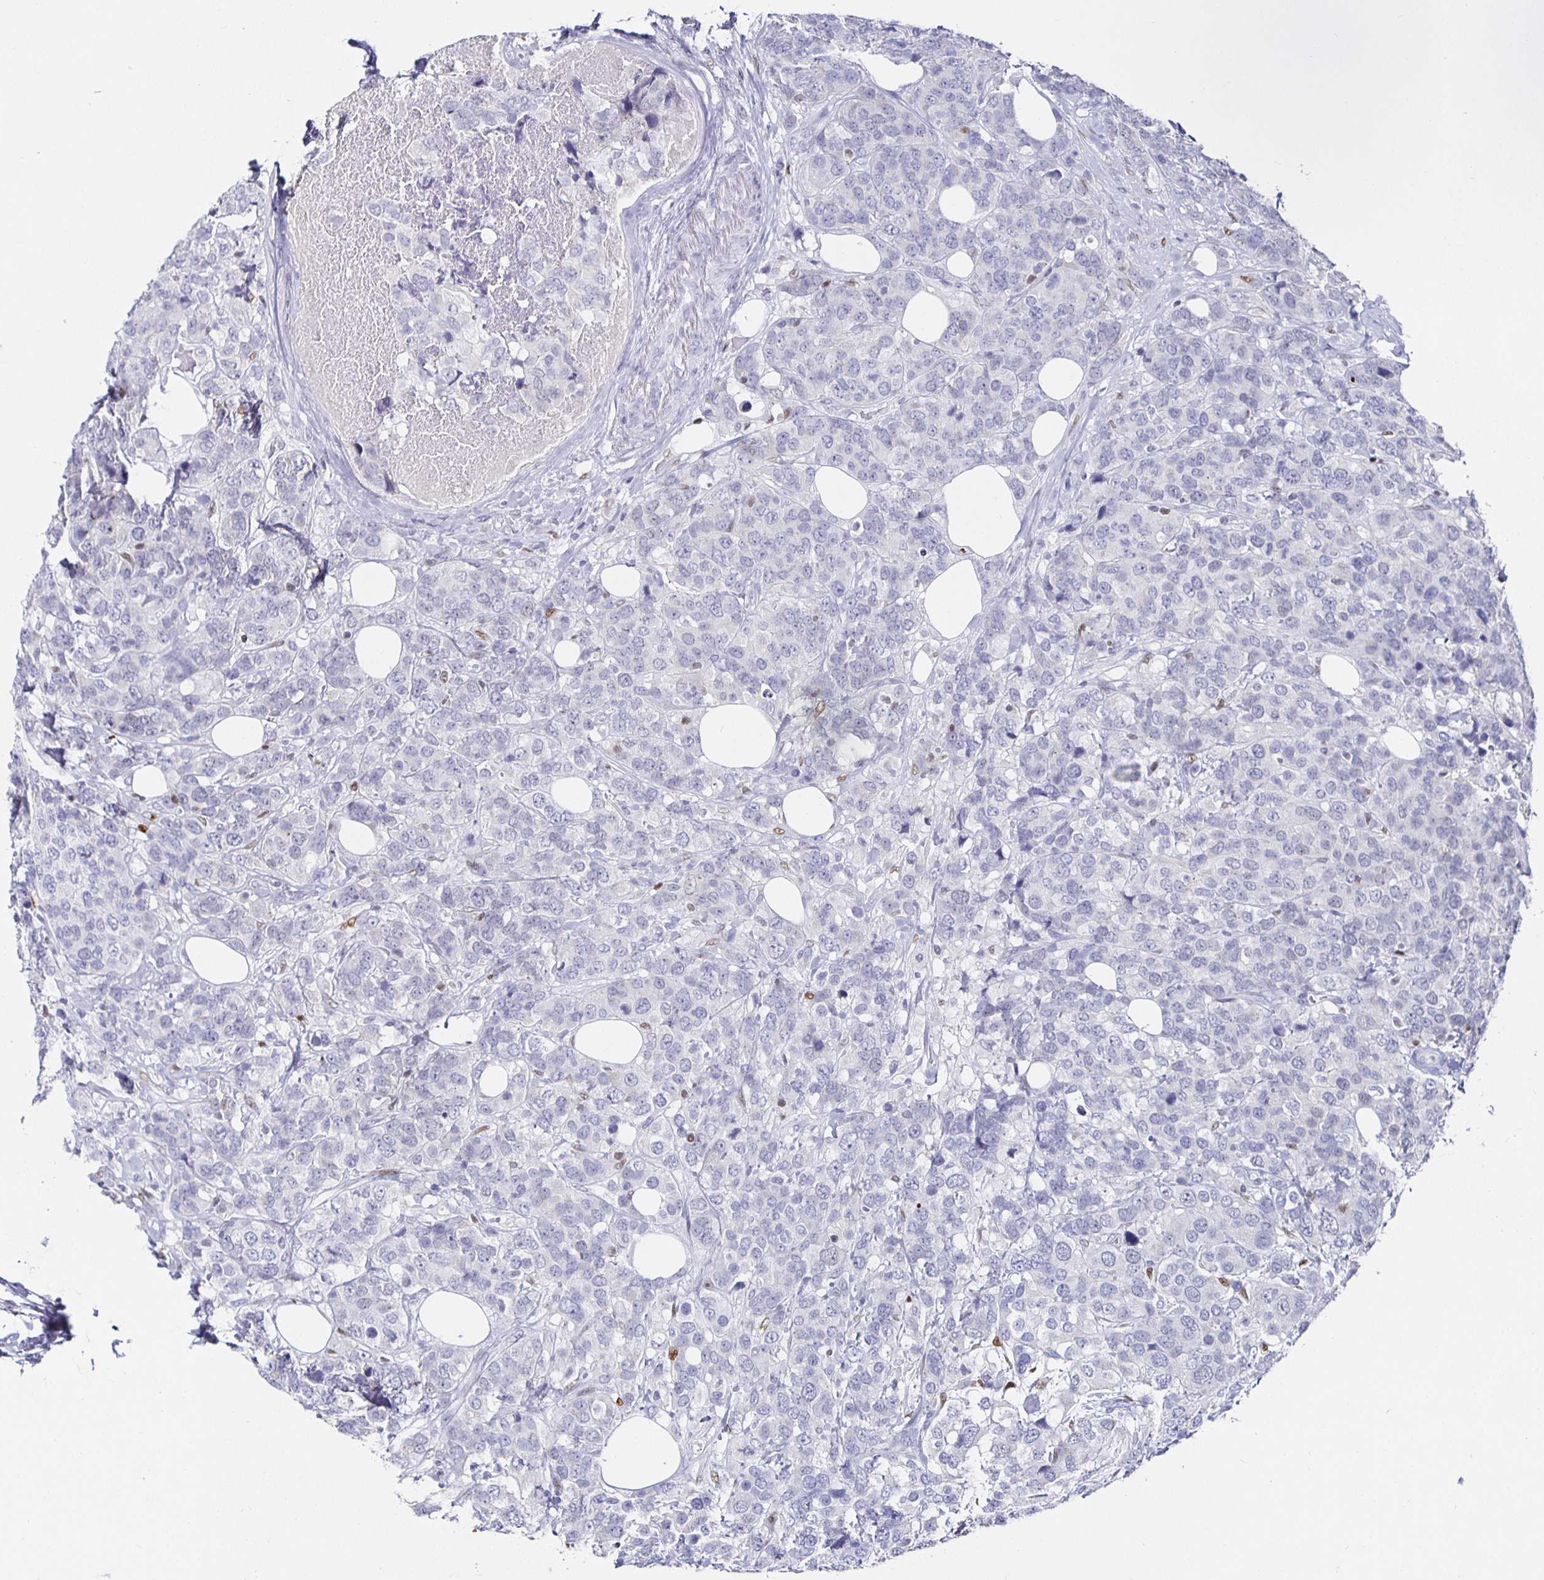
{"staining": {"intensity": "negative", "quantity": "none", "location": "none"}, "tissue": "breast cancer", "cell_type": "Tumor cells", "image_type": "cancer", "snomed": [{"axis": "morphology", "description": "Lobular carcinoma"}, {"axis": "topography", "description": "Breast"}], "caption": "Immunohistochemical staining of breast cancer (lobular carcinoma) shows no significant staining in tumor cells. The staining is performed using DAB brown chromogen with nuclei counter-stained in using hematoxylin.", "gene": "RUNX2", "patient": {"sex": "female", "age": 59}}